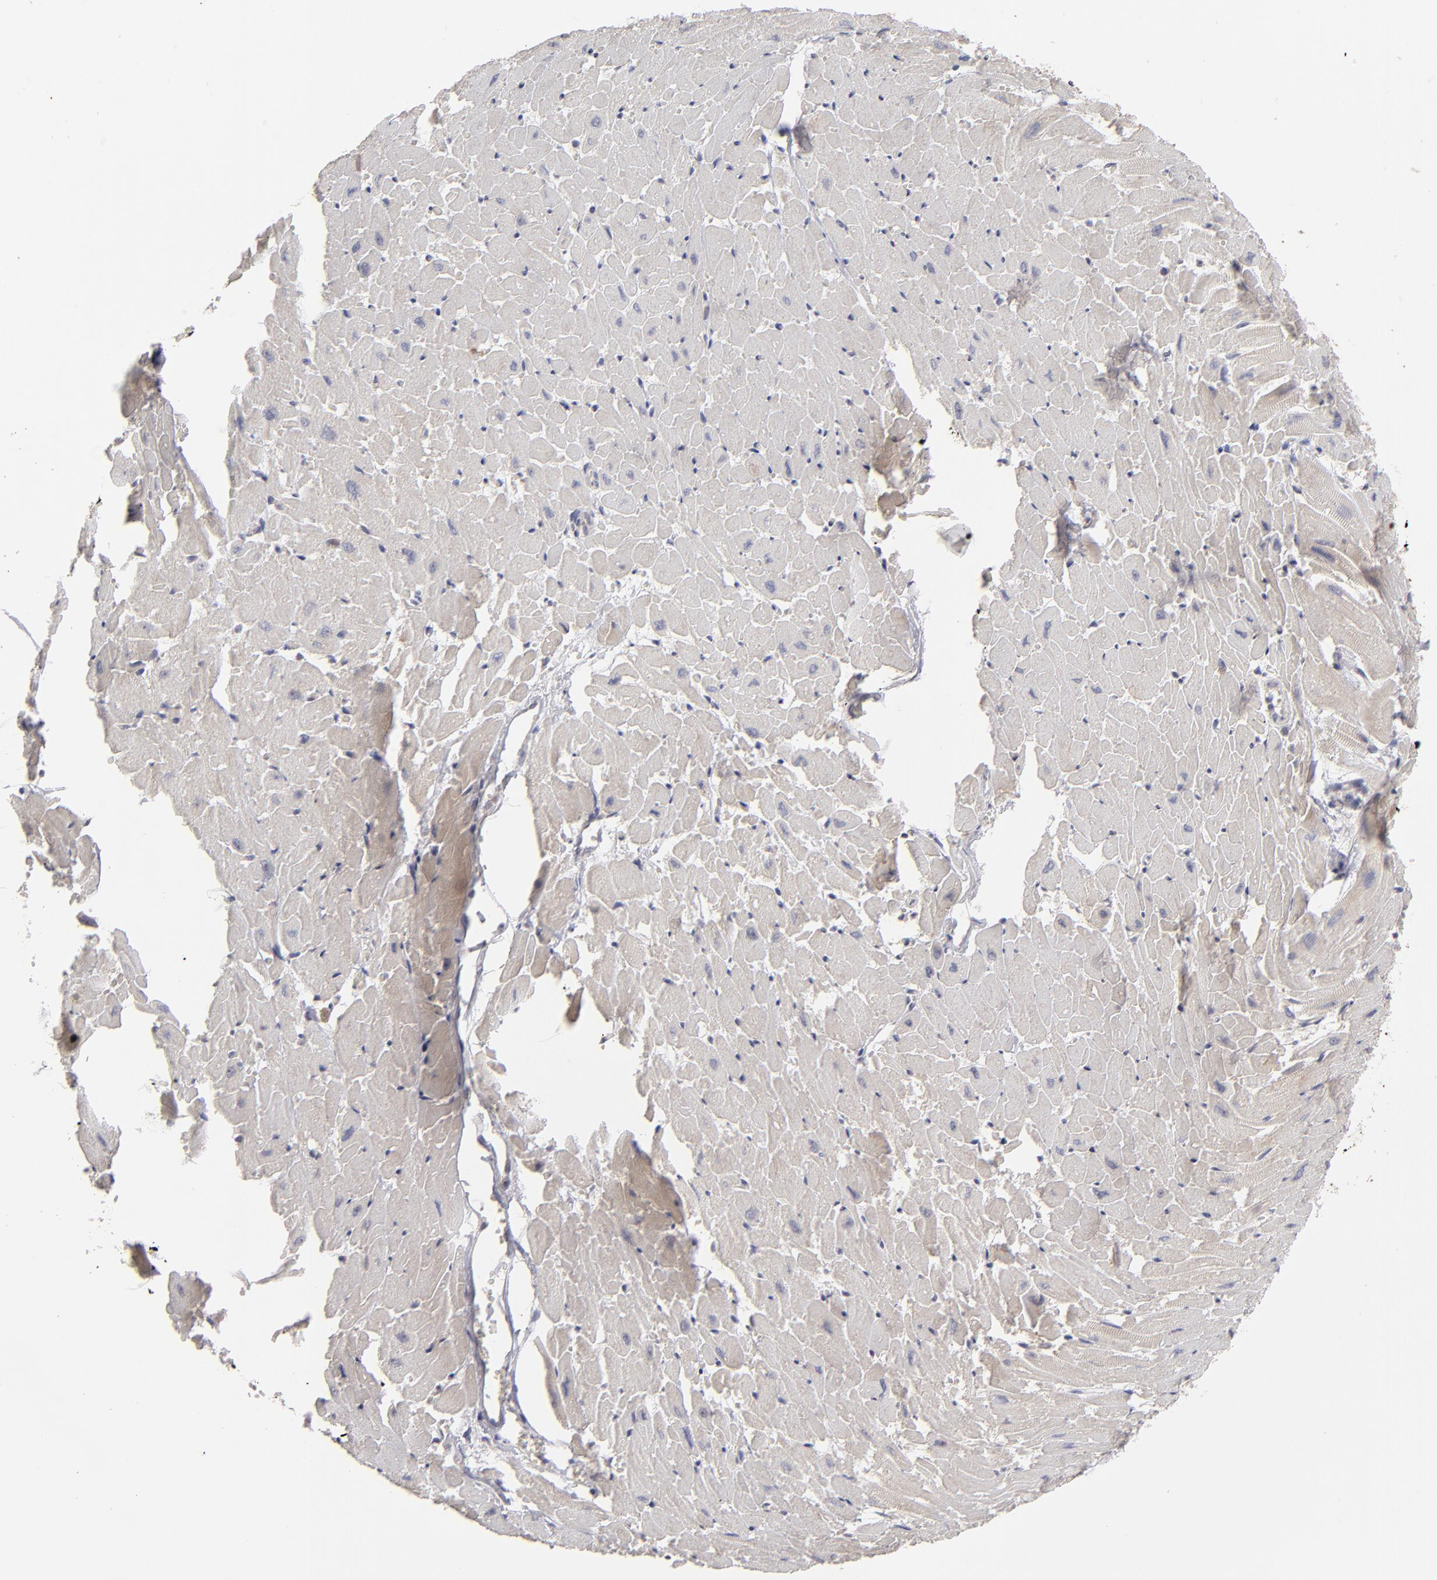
{"staining": {"intensity": "negative", "quantity": "none", "location": "none"}, "tissue": "heart muscle", "cell_type": "Cardiomyocytes", "image_type": "normal", "snomed": [{"axis": "morphology", "description": "Normal tissue, NOS"}, {"axis": "topography", "description": "Heart"}], "caption": "An image of heart muscle stained for a protein shows no brown staining in cardiomyocytes.", "gene": "GLCCI1", "patient": {"sex": "female", "age": 19}}